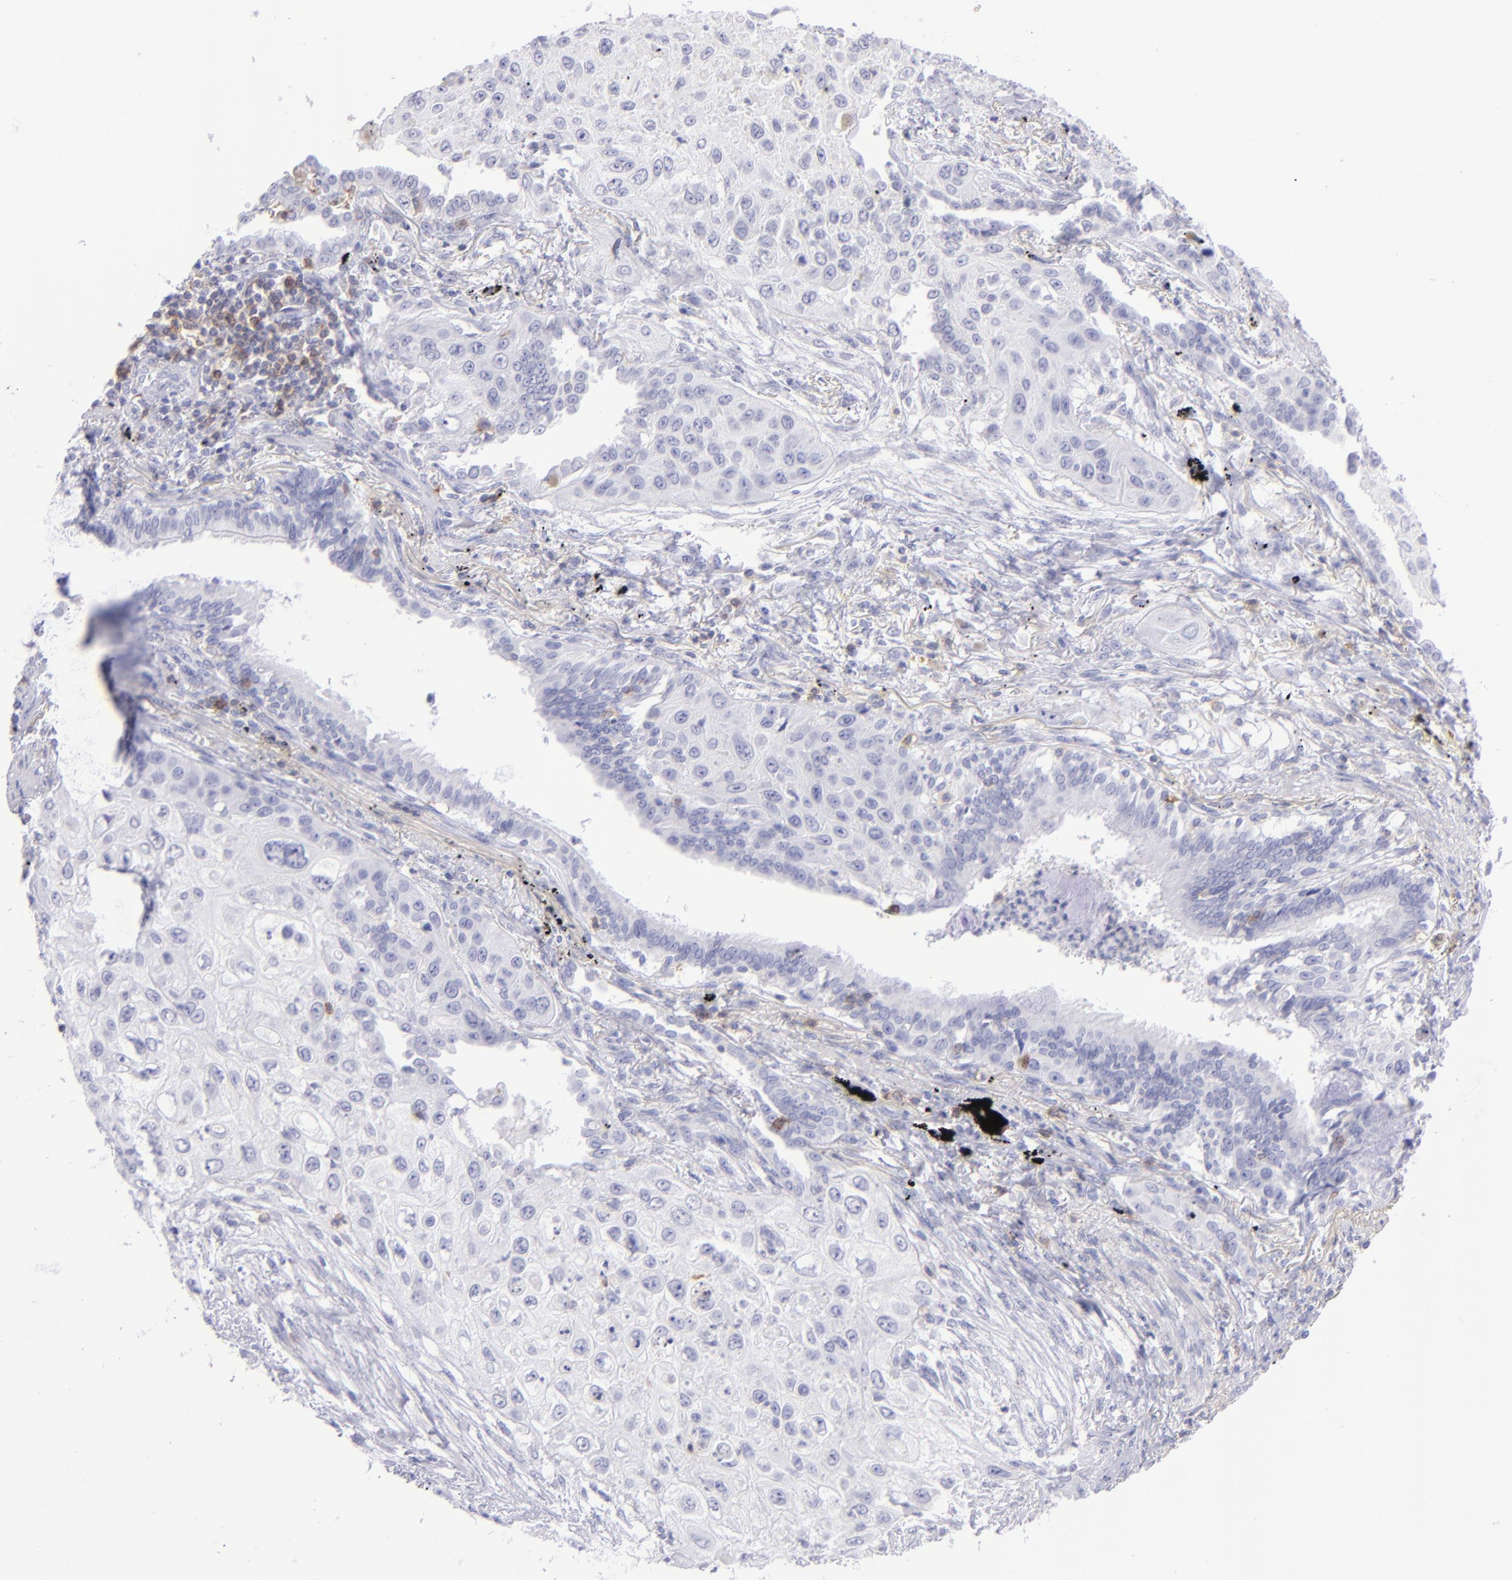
{"staining": {"intensity": "negative", "quantity": "none", "location": "none"}, "tissue": "lung cancer", "cell_type": "Tumor cells", "image_type": "cancer", "snomed": [{"axis": "morphology", "description": "Squamous cell carcinoma, NOS"}, {"axis": "topography", "description": "Lung"}], "caption": "A micrograph of human lung cancer (squamous cell carcinoma) is negative for staining in tumor cells. (DAB IHC visualized using brightfield microscopy, high magnification).", "gene": "CD69", "patient": {"sex": "male", "age": 71}}